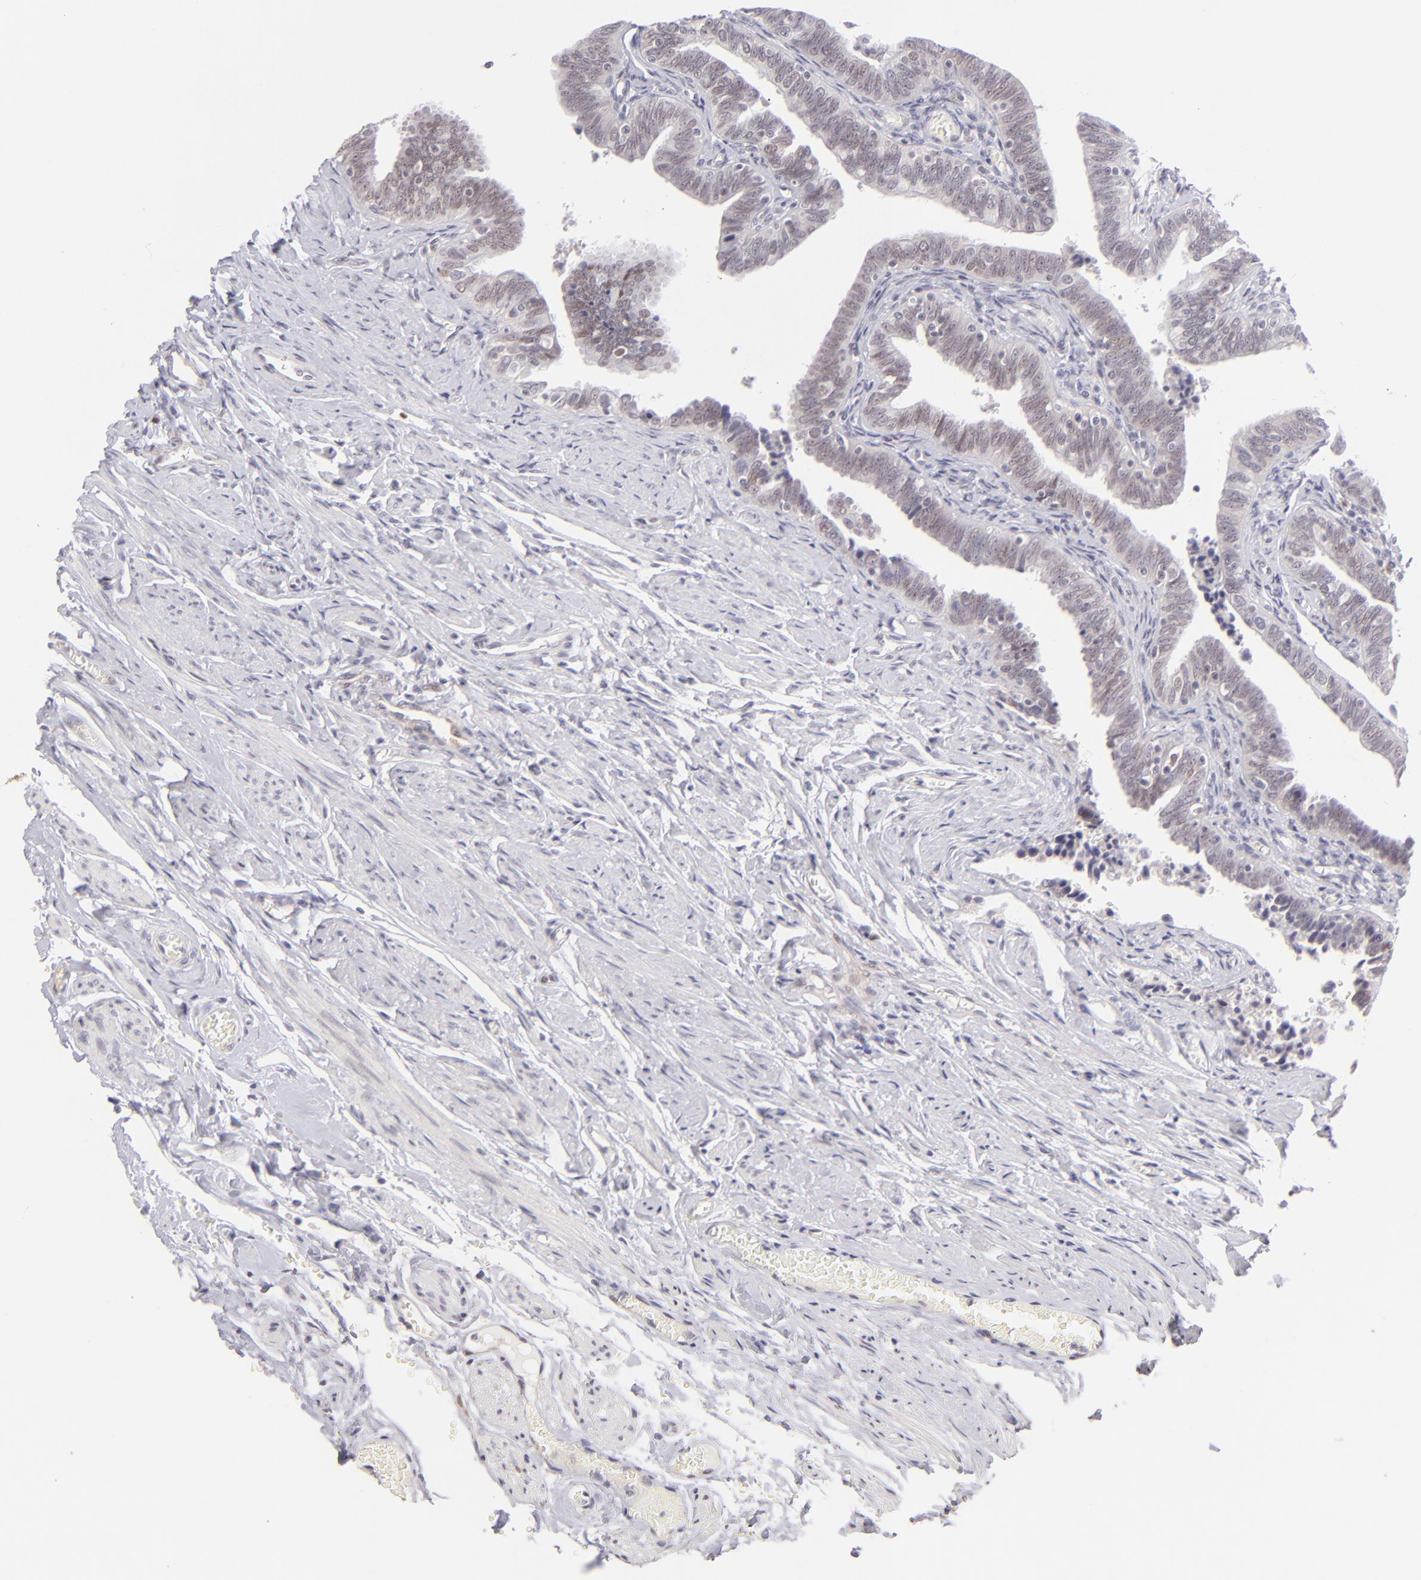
{"staining": {"intensity": "moderate", "quantity": ">75%", "location": "nuclear"}, "tissue": "fallopian tube", "cell_type": "Glandular cells", "image_type": "normal", "snomed": [{"axis": "morphology", "description": "Normal tissue, NOS"}, {"axis": "topography", "description": "Fallopian tube"}, {"axis": "topography", "description": "Ovary"}], "caption": "A micrograph of fallopian tube stained for a protein shows moderate nuclear brown staining in glandular cells. The protein of interest is stained brown, and the nuclei are stained in blue (DAB (3,3'-diaminobenzidine) IHC with brightfield microscopy, high magnification).", "gene": "POU2F1", "patient": {"sex": "female", "age": 69}}